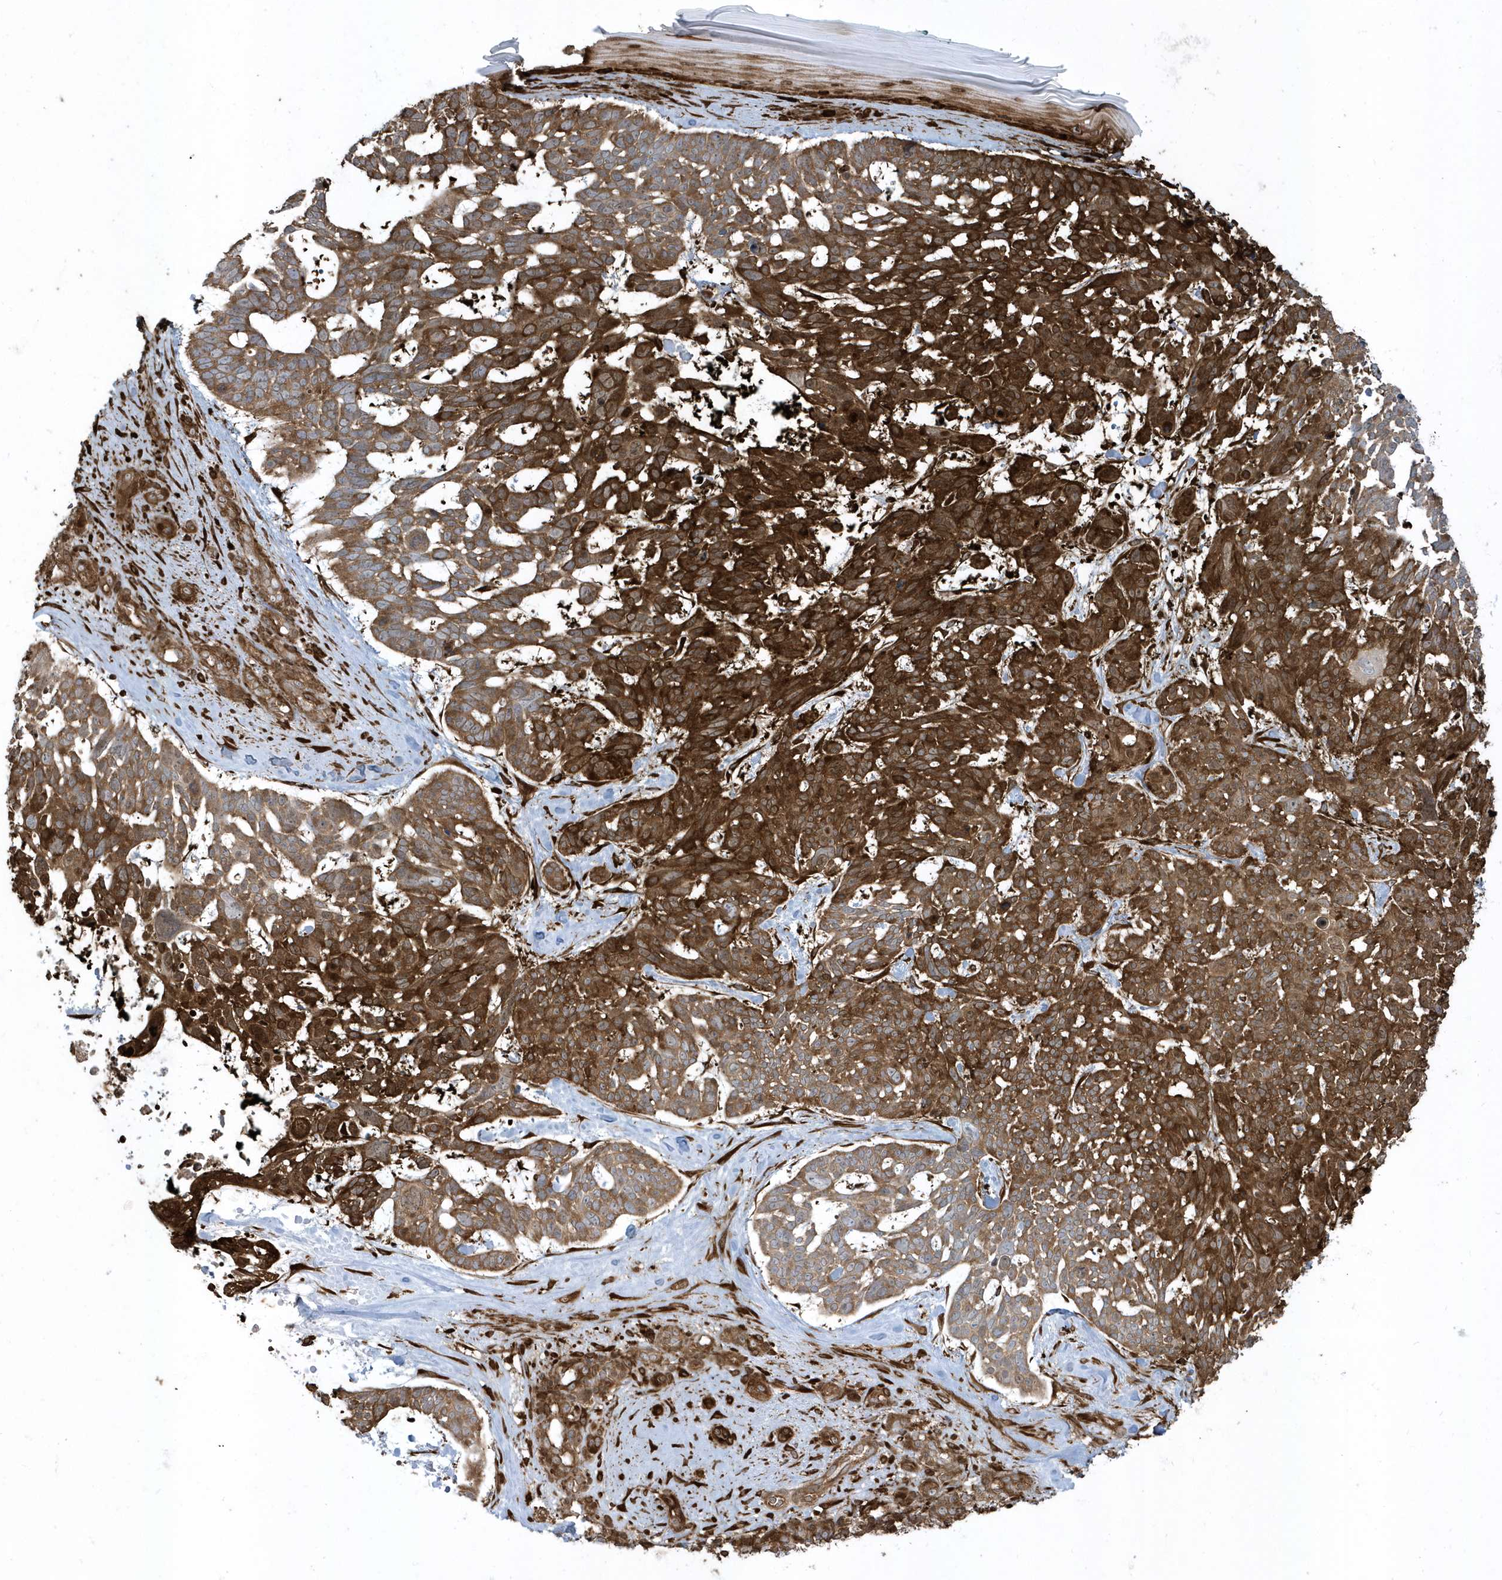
{"staining": {"intensity": "strong", "quantity": ">75%", "location": "cytoplasmic/membranous"}, "tissue": "skin cancer", "cell_type": "Tumor cells", "image_type": "cancer", "snomed": [{"axis": "morphology", "description": "Basal cell carcinoma"}, {"axis": "topography", "description": "Skin"}], "caption": "An image showing strong cytoplasmic/membranous positivity in about >75% of tumor cells in skin basal cell carcinoma, as visualized by brown immunohistochemical staining.", "gene": "CLCN6", "patient": {"sex": "male", "age": 88}}